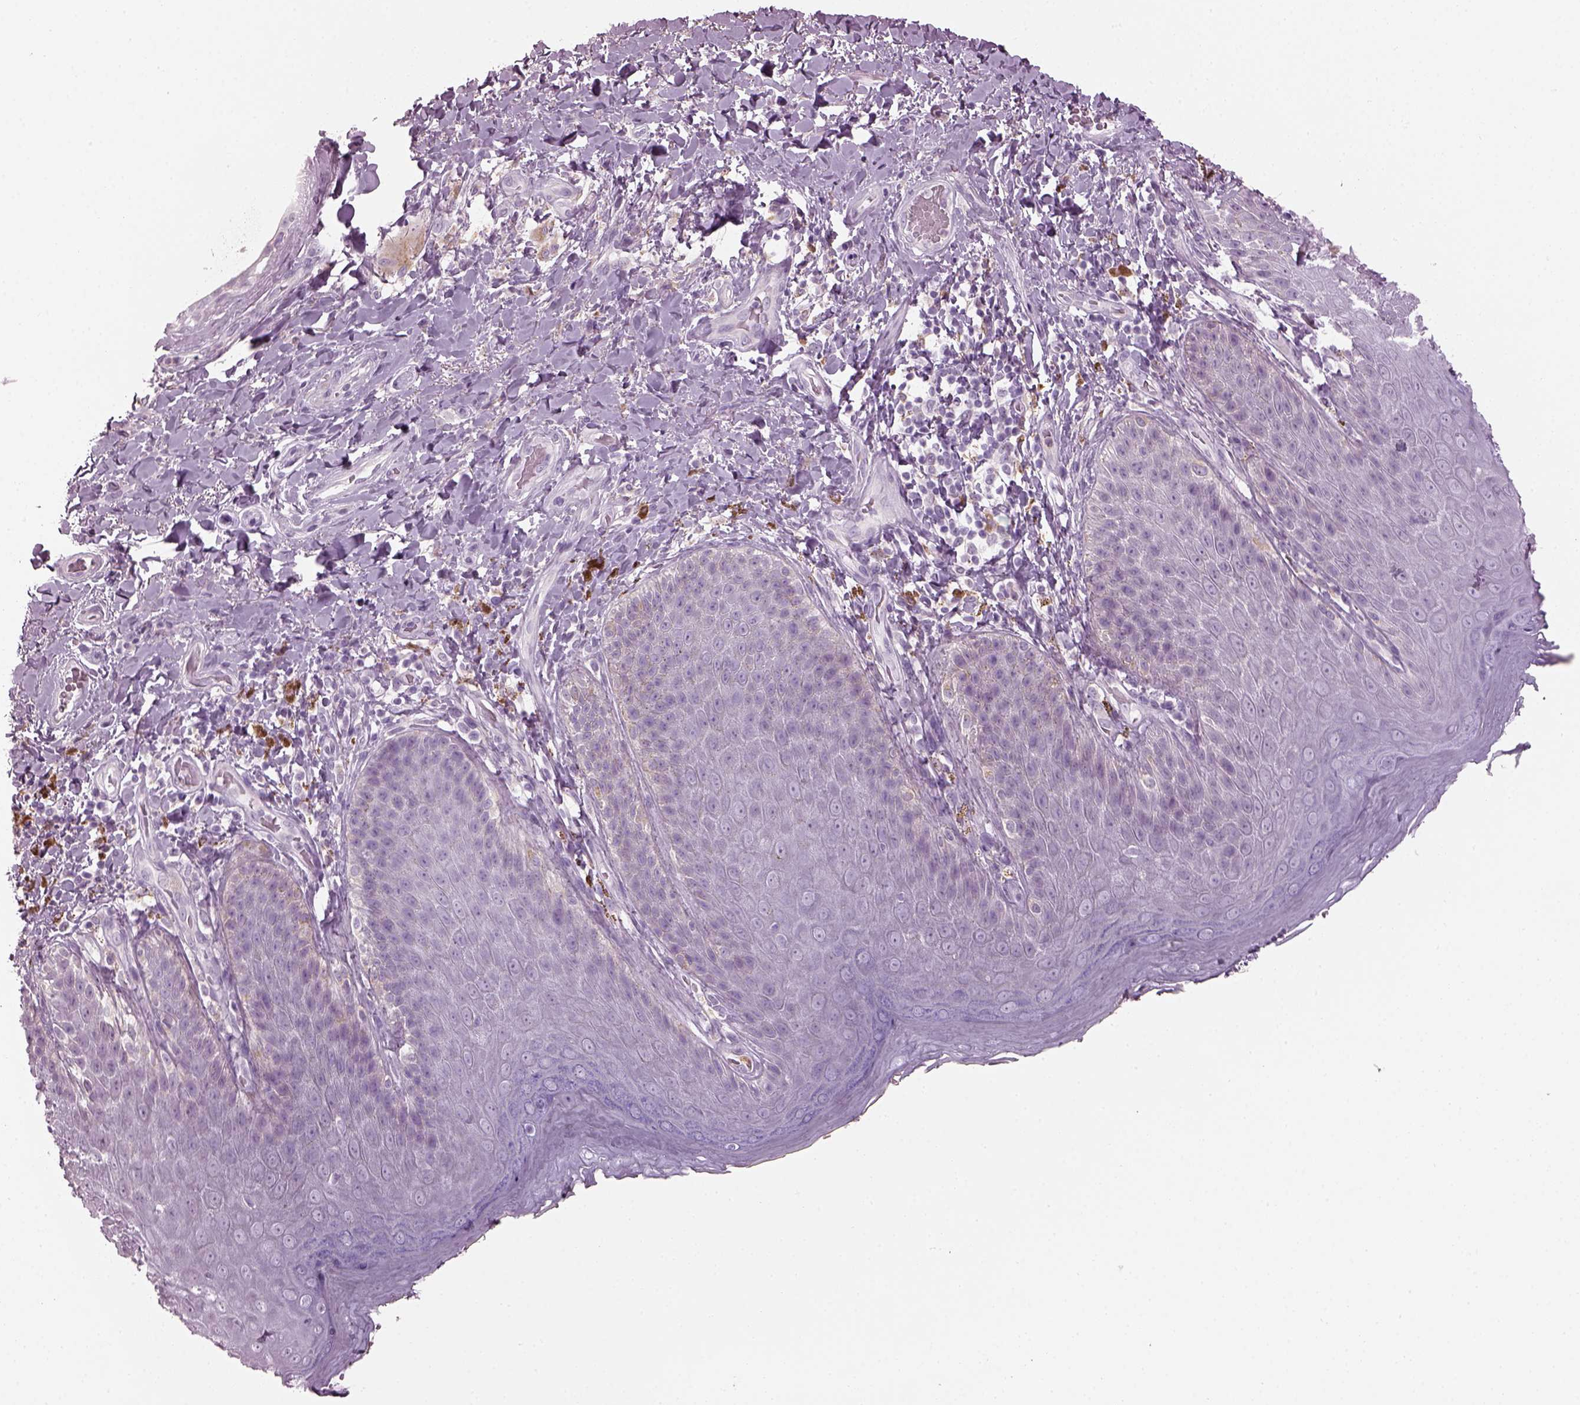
{"staining": {"intensity": "negative", "quantity": "none", "location": "none"}, "tissue": "skin", "cell_type": "Epidermal cells", "image_type": "normal", "snomed": [{"axis": "morphology", "description": "Normal tissue, NOS"}, {"axis": "topography", "description": "Anal"}], "caption": "Immunohistochemical staining of unremarkable skin demonstrates no significant staining in epidermal cells.", "gene": "TMEM231", "patient": {"sex": "male", "age": 53}}